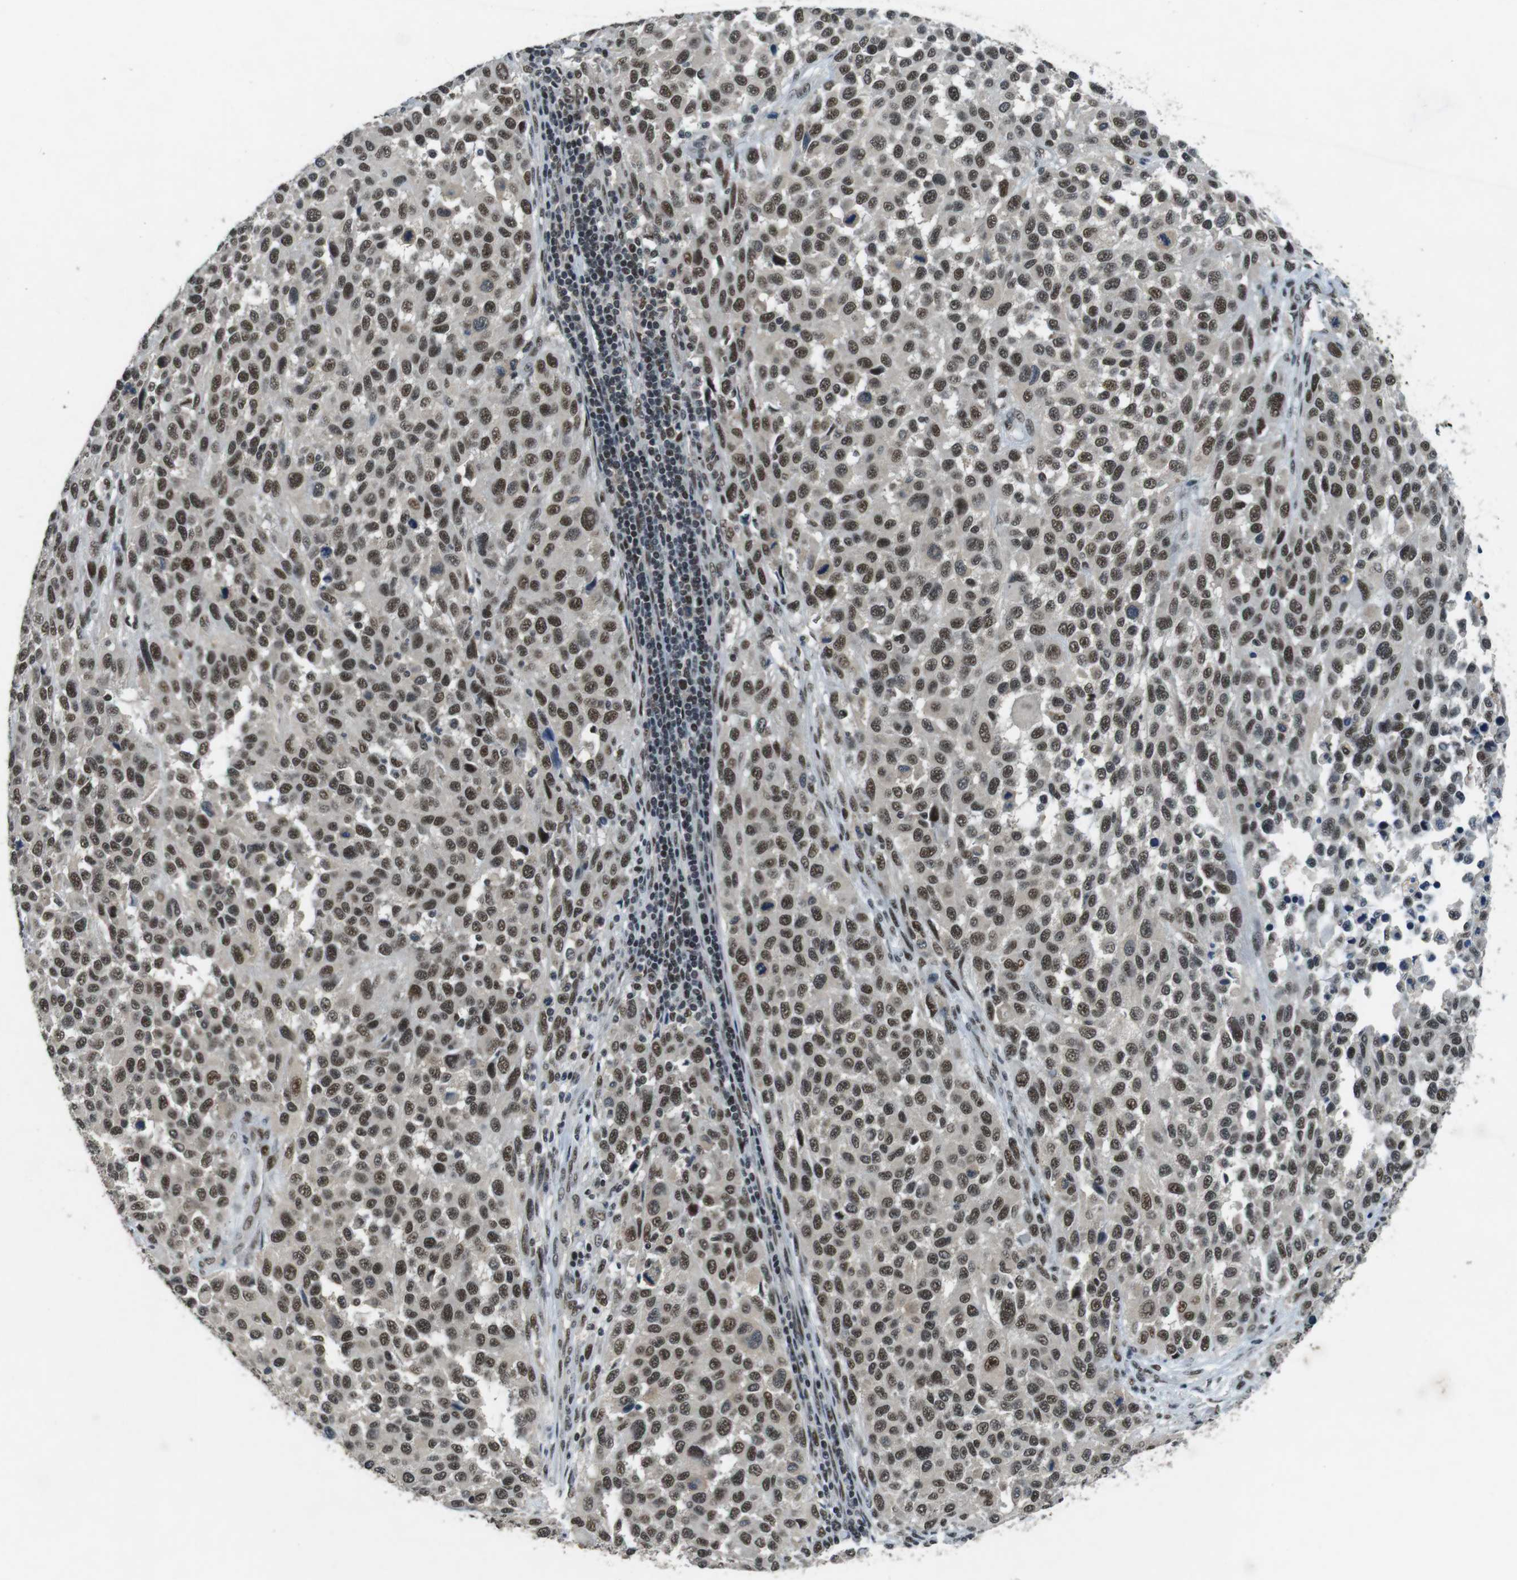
{"staining": {"intensity": "moderate", "quantity": ">75%", "location": "nuclear"}, "tissue": "melanoma", "cell_type": "Tumor cells", "image_type": "cancer", "snomed": [{"axis": "morphology", "description": "Malignant melanoma, Metastatic site"}, {"axis": "topography", "description": "Lymph node"}], "caption": "Approximately >75% of tumor cells in malignant melanoma (metastatic site) display moderate nuclear protein expression as visualized by brown immunohistochemical staining.", "gene": "USP7", "patient": {"sex": "male", "age": 61}}